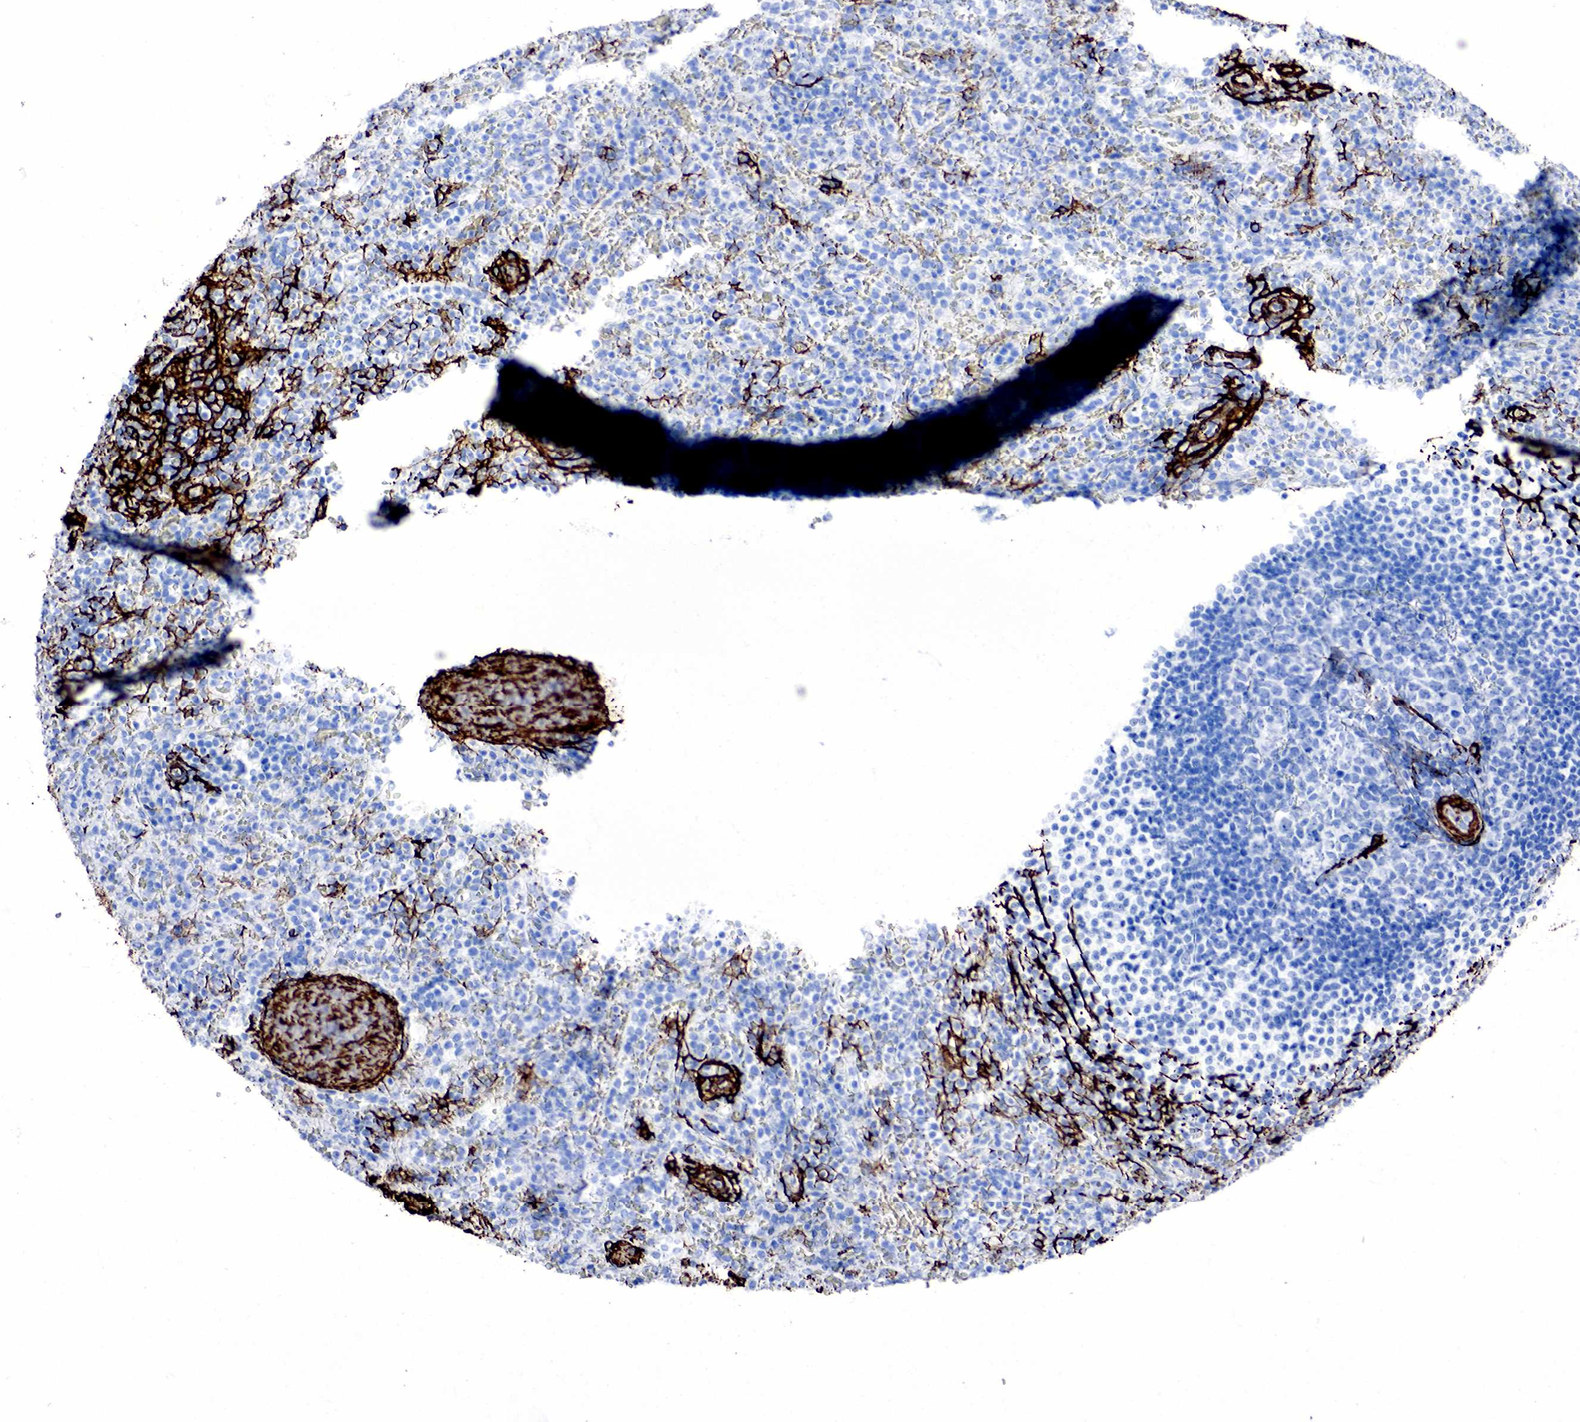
{"staining": {"intensity": "negative", "quantity": "none", "location": "none"}, "tissue": "spleen", "cell_type": "Cells in red pulp", "image_type": "normal", "snomed": [{"axis": "morphology", "description": "Normal tissue, NOS"}, {"axis": "topography", "description": "Spleen"}], "caption": "A high-resolution micrograph shows immunohistochemistry (IHC) staining of unremarkable spleen, which exhibits no significant staining in cells in red pulp.", "gene": "ACTA2", "patient": {"sex": "female", "age": 21}}